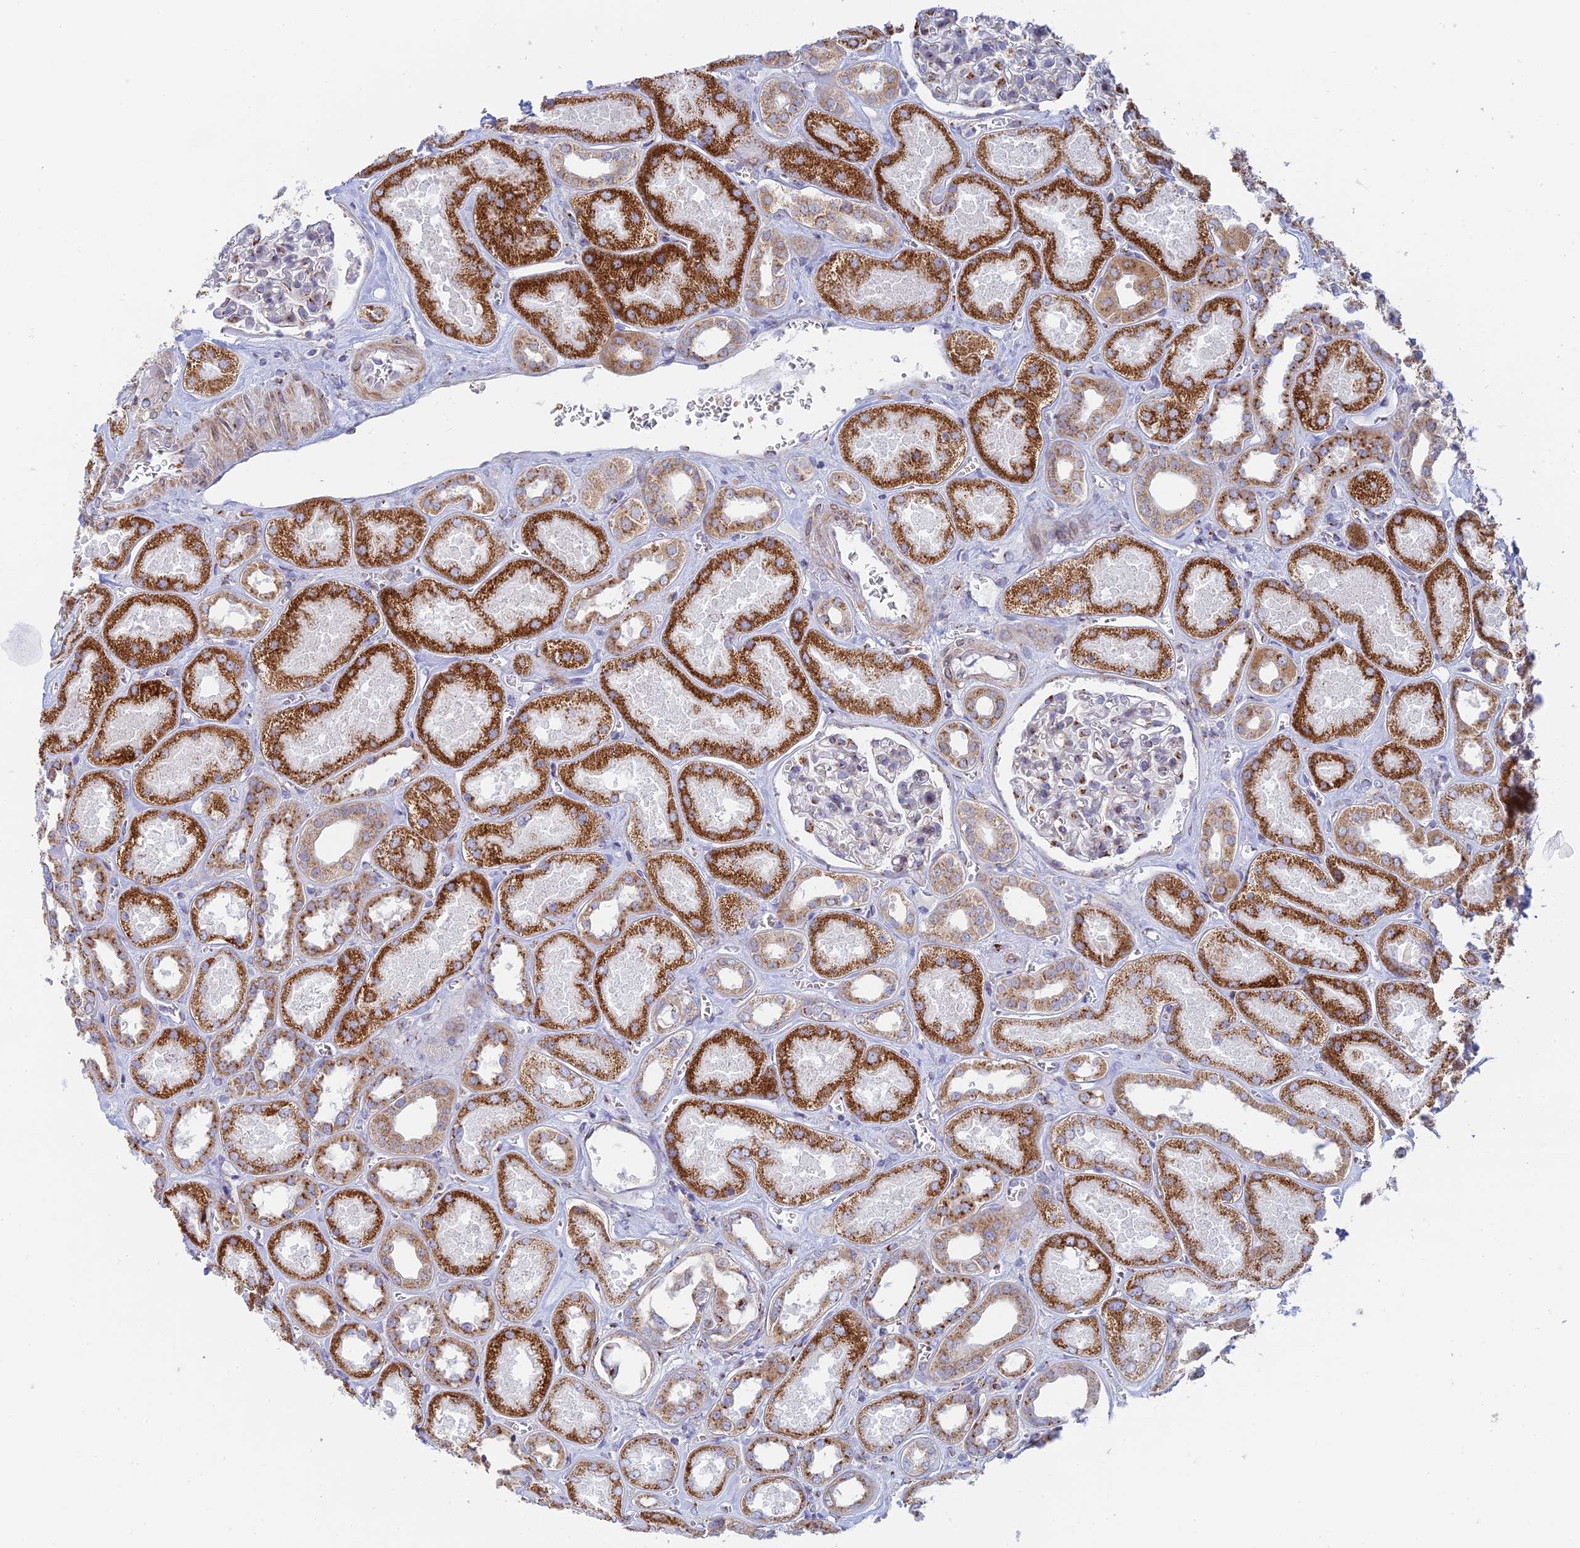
{"staining": {"intensity": "moderate", "quantity": "25%-75%", "location": "cytoplasmic/membranous"}, "tissue": "kidney", "cell_type": "Cells in glomeruli", "image_type": "normal", "snomed": [{"axis": "morphology", "description": "Normal tissue, NOS"}, {"axis": "morphology", "description": "Adenocarcinoma, NOS"}, {"axis": "topography", "description": "Kidney"}], "caption": "Approximately 25%-75% of cells in glomeruli in benign kidney show moderate cytoplasmic/membranous protein expression as visualized by brown immunohistochemical staining.", "gene": "ENSG00000267561", "patient": {"sex": "female", "age": 68}}